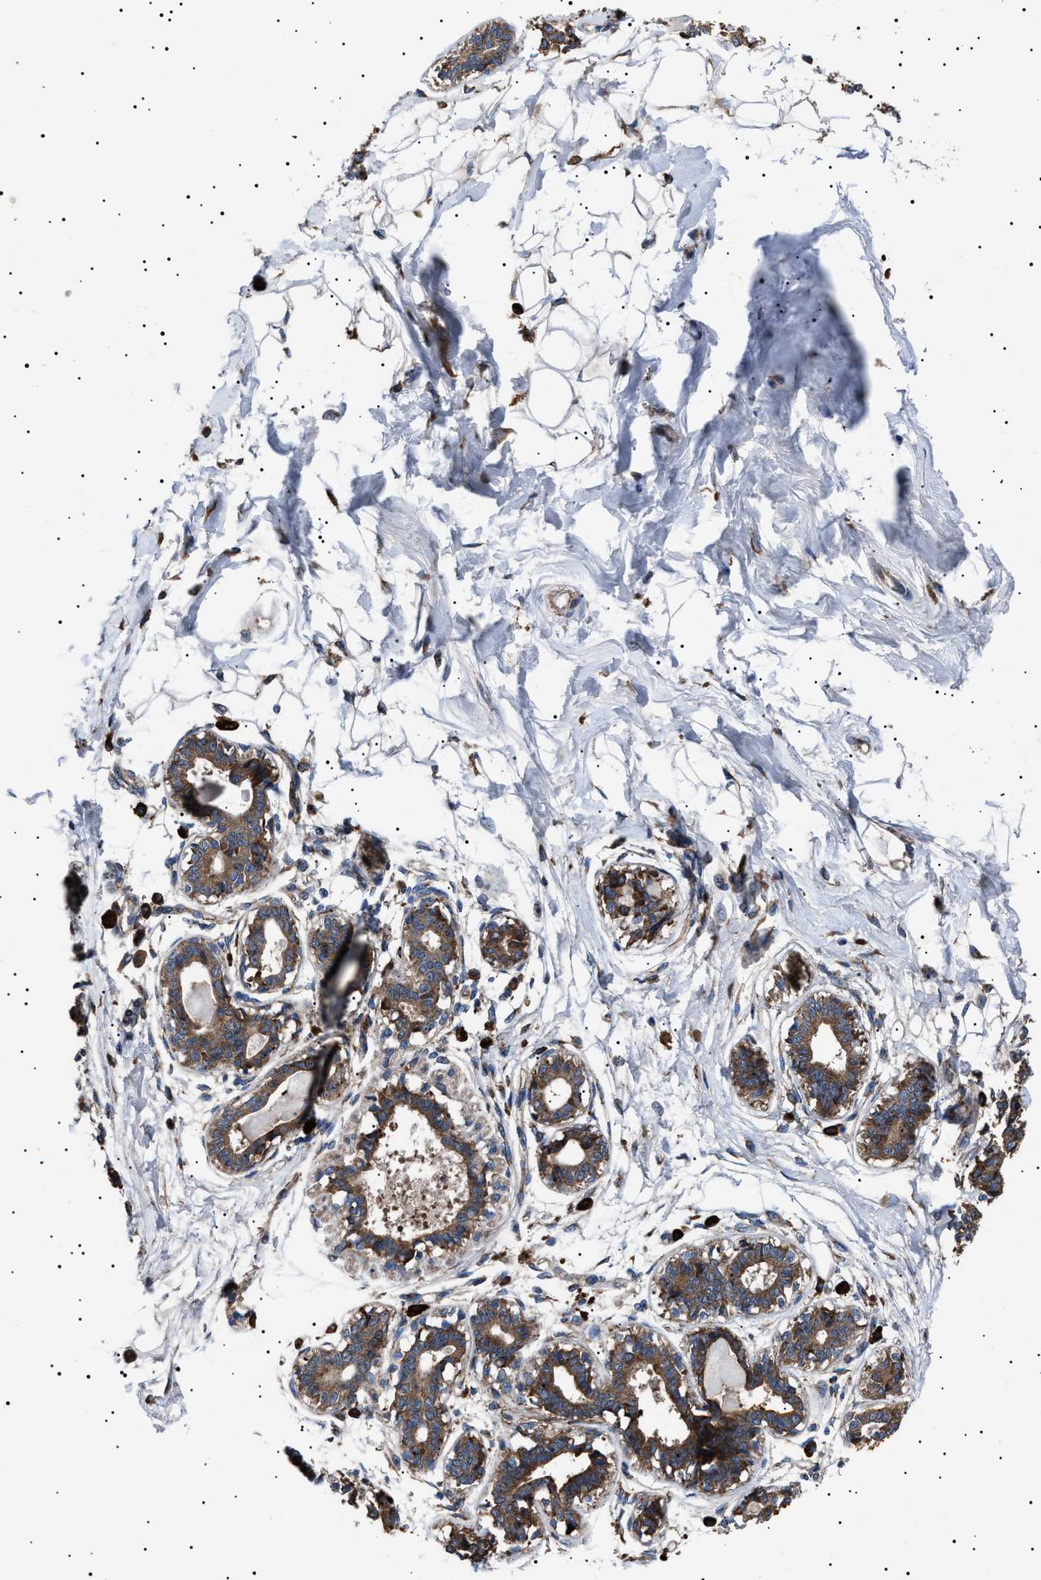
{"staining": {"intensity": "moderate", "quantity": "25%-75%", "location": "cytoplasmic/membranous"}, "tissue": "breast", "cell_type": "Adipocytes", "image_type": "normal", "snomed": [{"axis": "morphology", "description": "Normal tissue, NOS"}, {"axis": "topography", "description": "Breast"}], "caption": "Immunohistochemistry (DAB (3,3'-diaminobenzidine)) staining of unremarkable breast displays moderate cytoplasmic/membranous protein positivity in approximately 25%-75% of adipocytes. (DAB IHC with brightfield microscopy, high magnification).", "gene": "TOP1MT", "patient": {"sex": "female", "age": 45}}